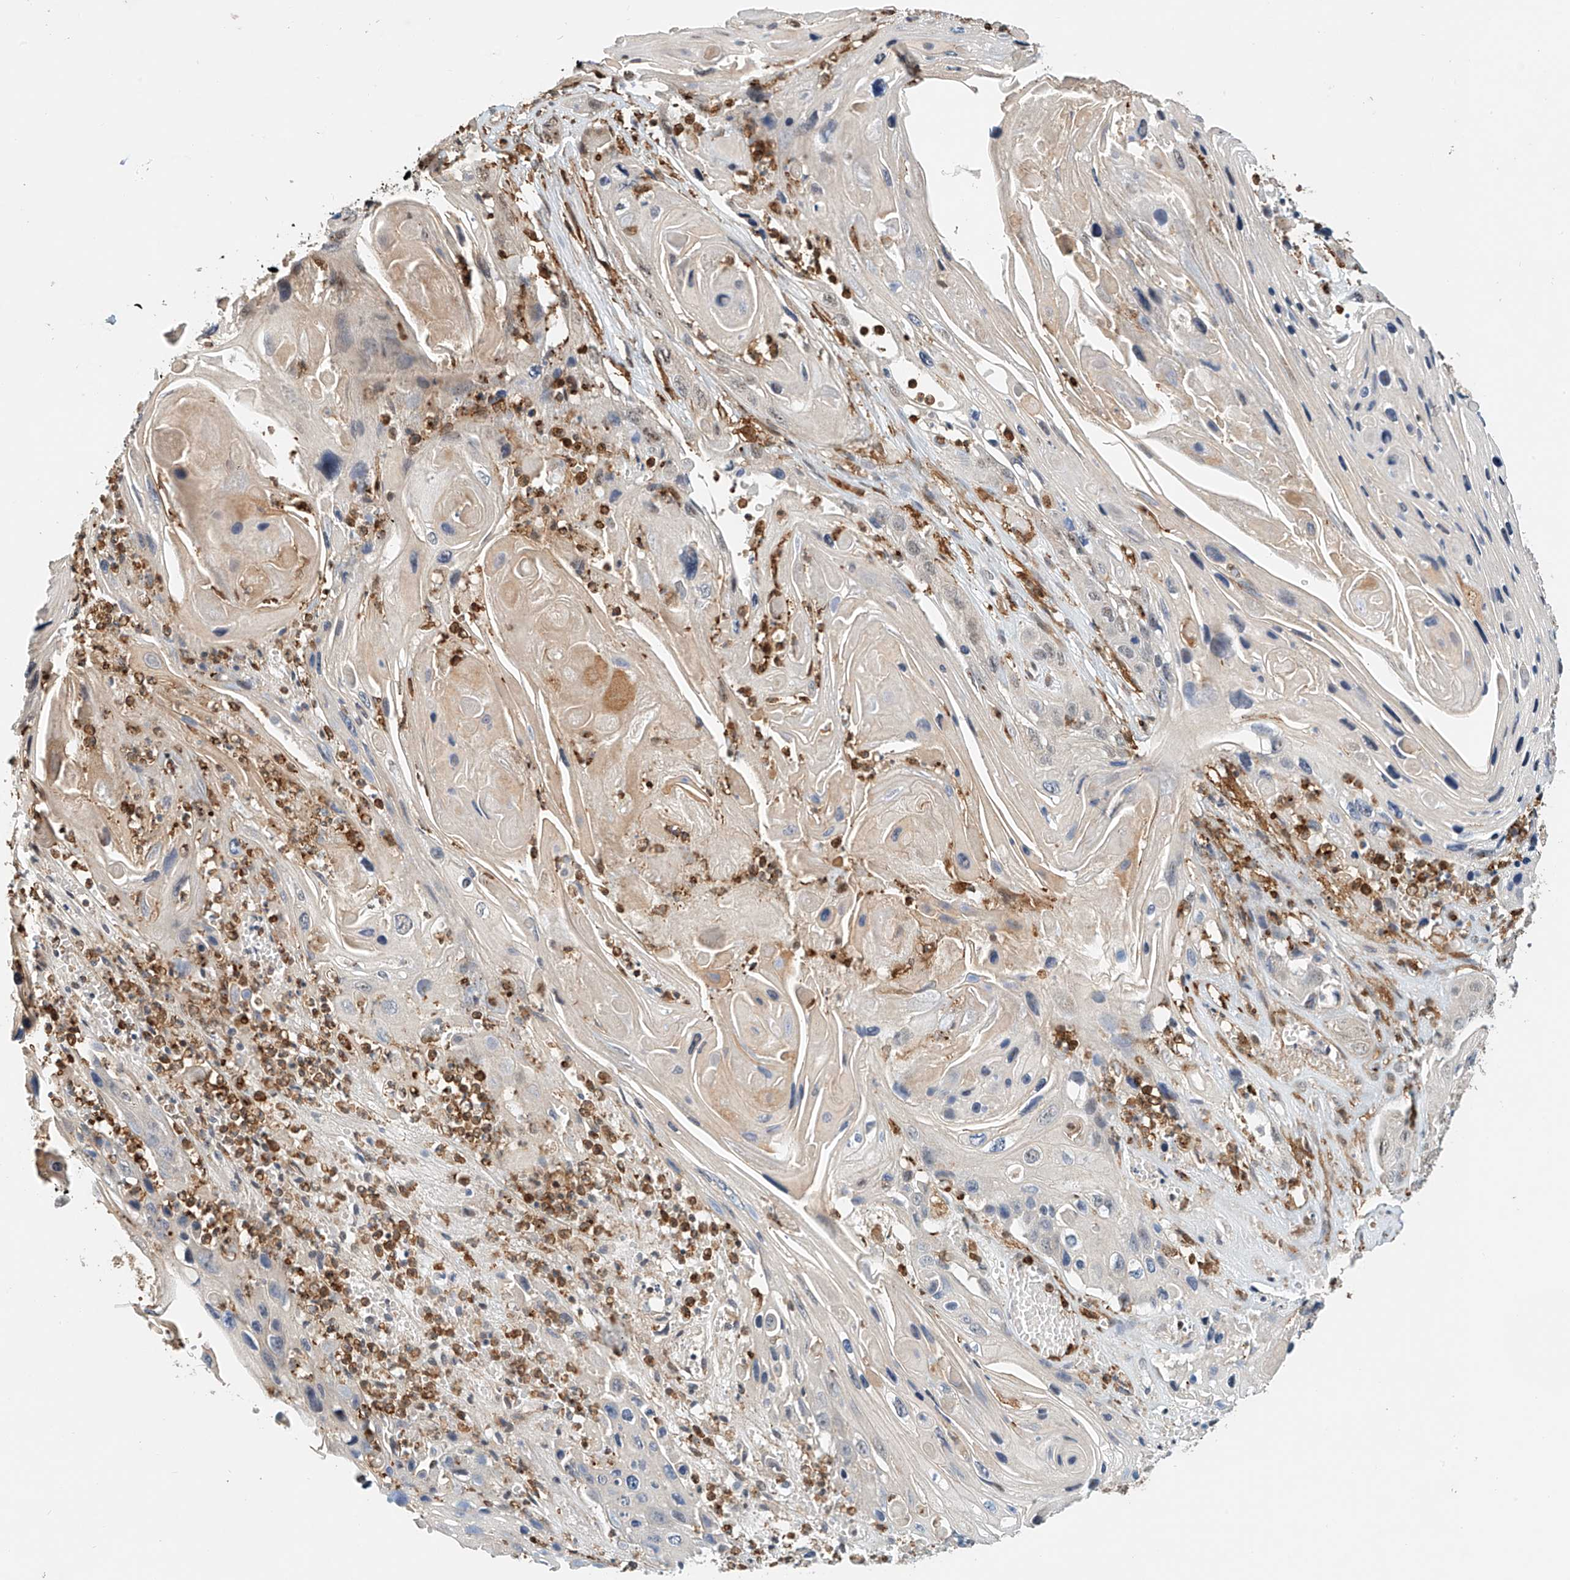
{"staining": {"intensity": "weak", "quantity": "<25%", "location": "cytoplasmic/membranous,nuclear"}, "tissue": "skin cancer", "cell_type": "Tumor cells", "image_type": "cancer", "snomed": [{"axis": "morphology", "description": "Squamous cell carcinoma, NOS"}, {"axis": "topography", "description": "Skin"}], "caption": "Human skin squamous cell carcinoma stained for a protein using immunohistochemistry (IHC) demonstrates no staining in tumor cells.", "gene": "MICAL1", "patient": {"sex": "male", "age": 55}}